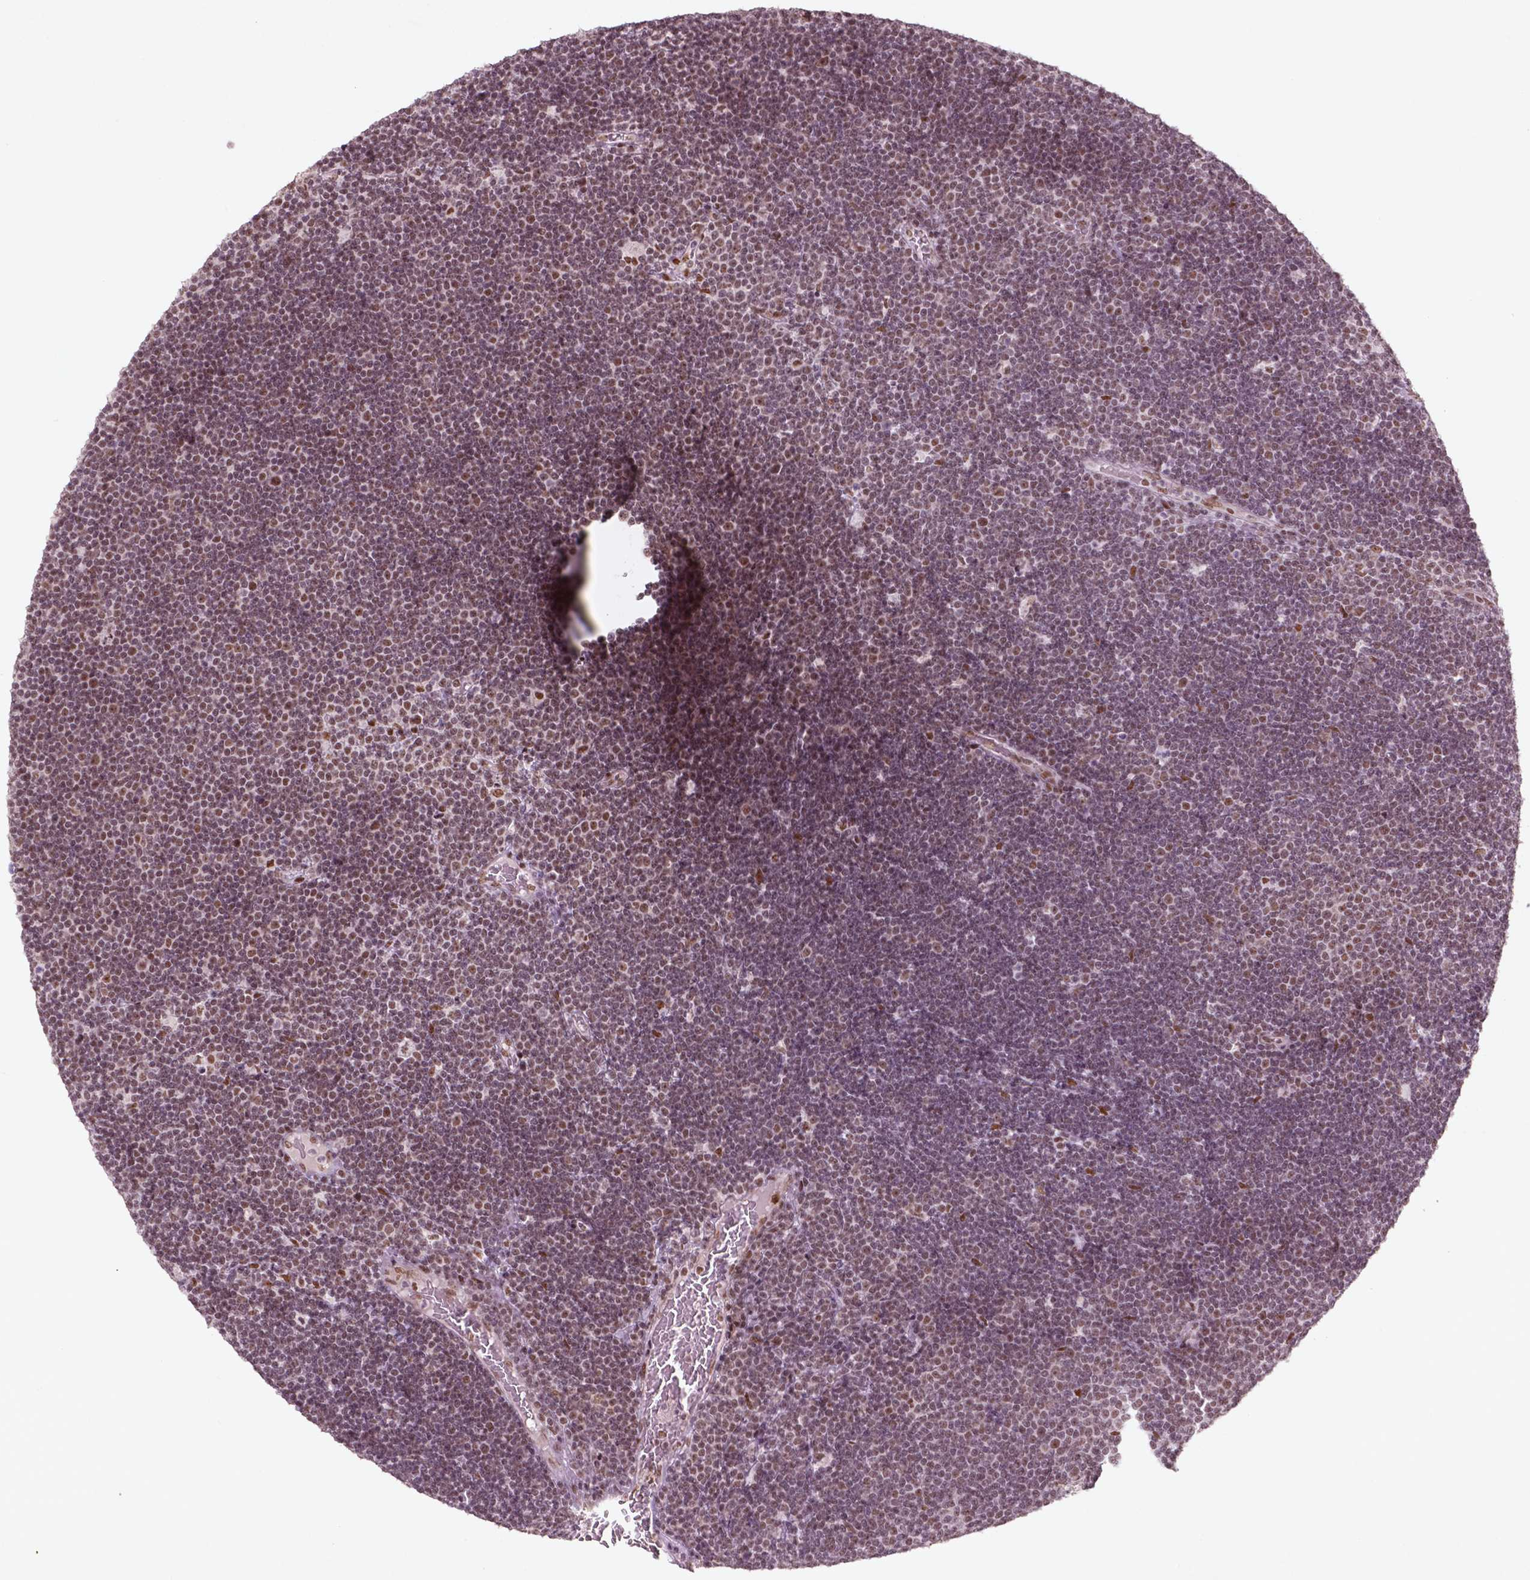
{"staining": {"intensity": "moderate", "quantity": ">75%", "location": "nuclear"}, "tissue": "lymphoma", "cell_type": "Tumor cells", "image_type": "cancer", "snomed": [{"axis": "morphology", "description": "Malignant lymphoma, non-Hodgkin's type, Low grade"}, {"axis": "topography", "description": "Brain"}], "caption": "Immunohistochemical staining of lymphoma reveals medium levels of moderate nuclear staining in approximately >75% of tumor cells. (brown staining indicates protein expression, while blue staining denotes nuclei).", "gene": "HMG20B", "patient": {"sex": "female", "age": 66}}